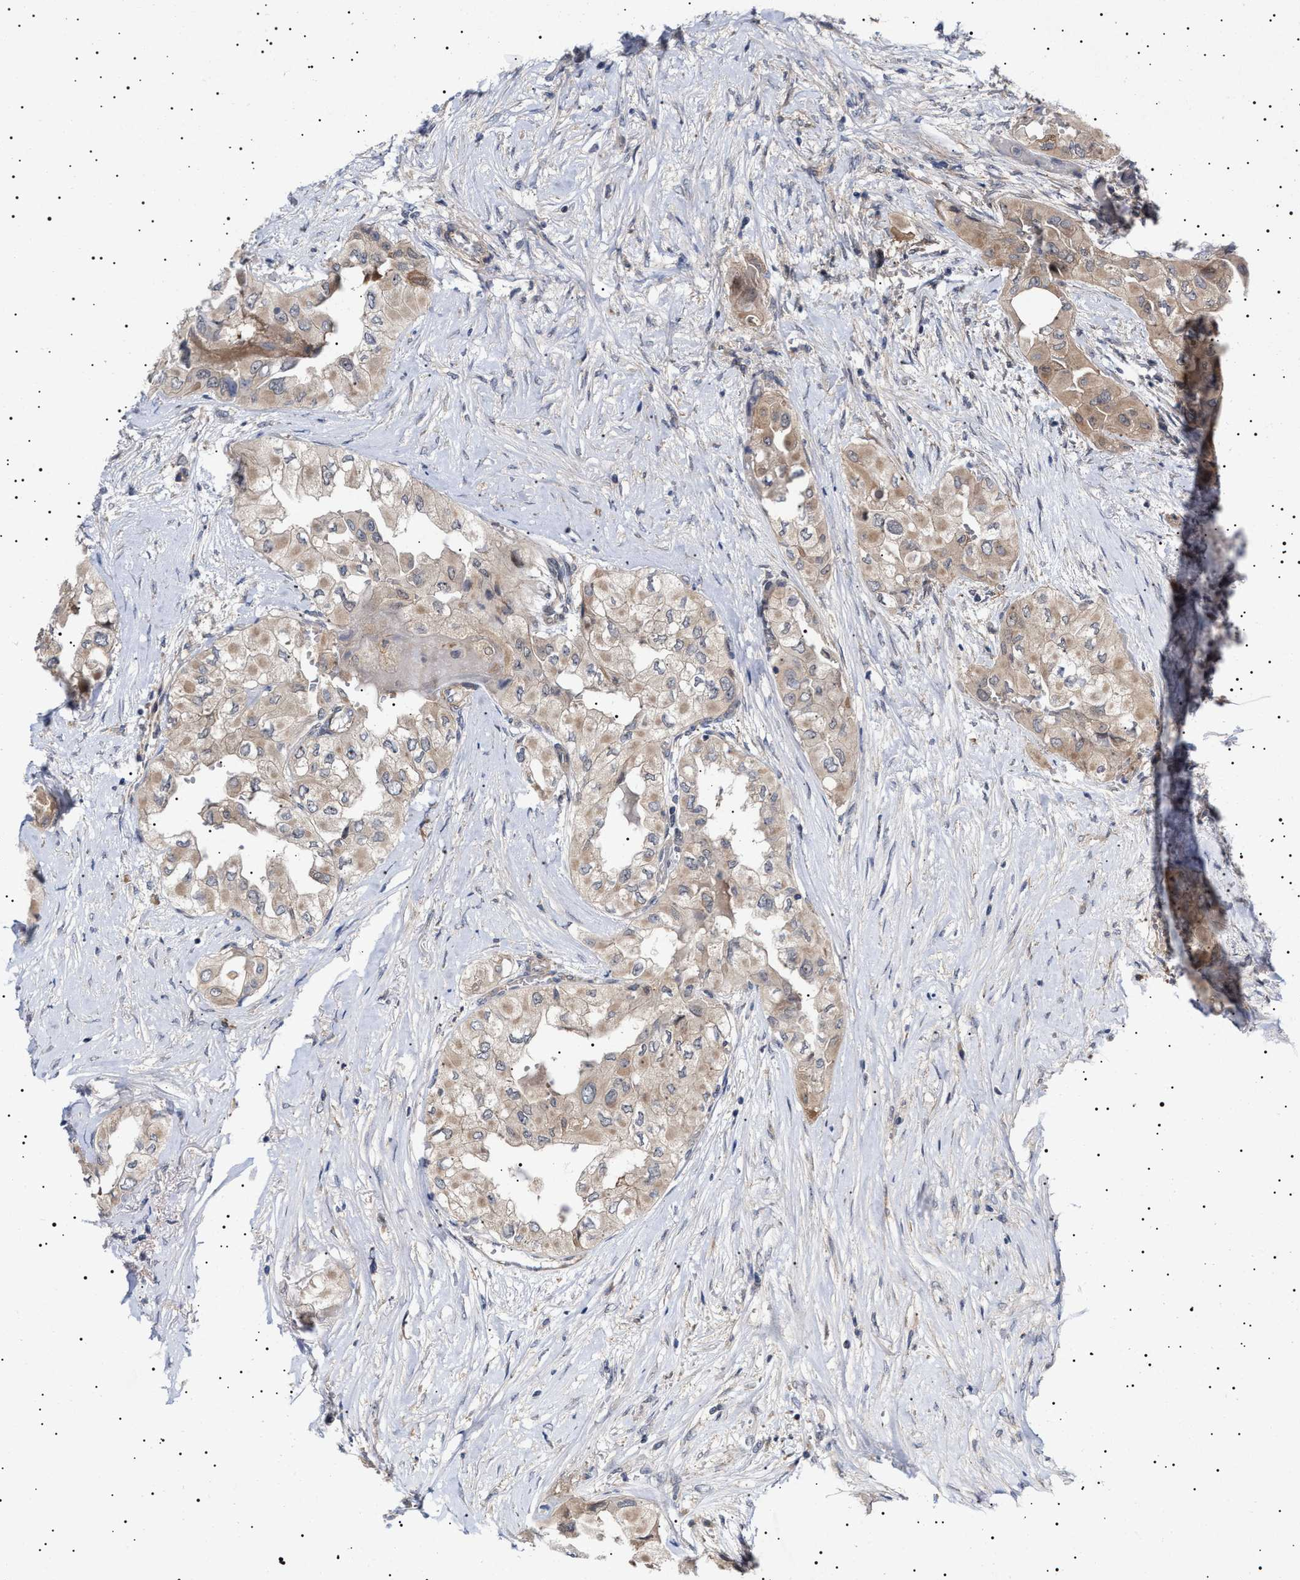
{"staining": {"intensity": "weak", "quantity": ">75%", "location": "cytoplasmic/membranous"}, "tissue": "thyroid cancer", "cell_type": "Tumor cells", "image_type": "cancer", "snomed": [{"axis": "morphology", "description": "Papillary adenocarcinoma, NOS"}, {"axis": "topography", "description": "Thyroid gland"}], "caption": "Tumor cells exhibit low levels of weak cytoplasmic/membranous expression in approximately >75% of cells in papillary adenocarcinoma (thyroid).", "gene": "NPLOC4", "patient": {"sex": "female", "age": 59}}